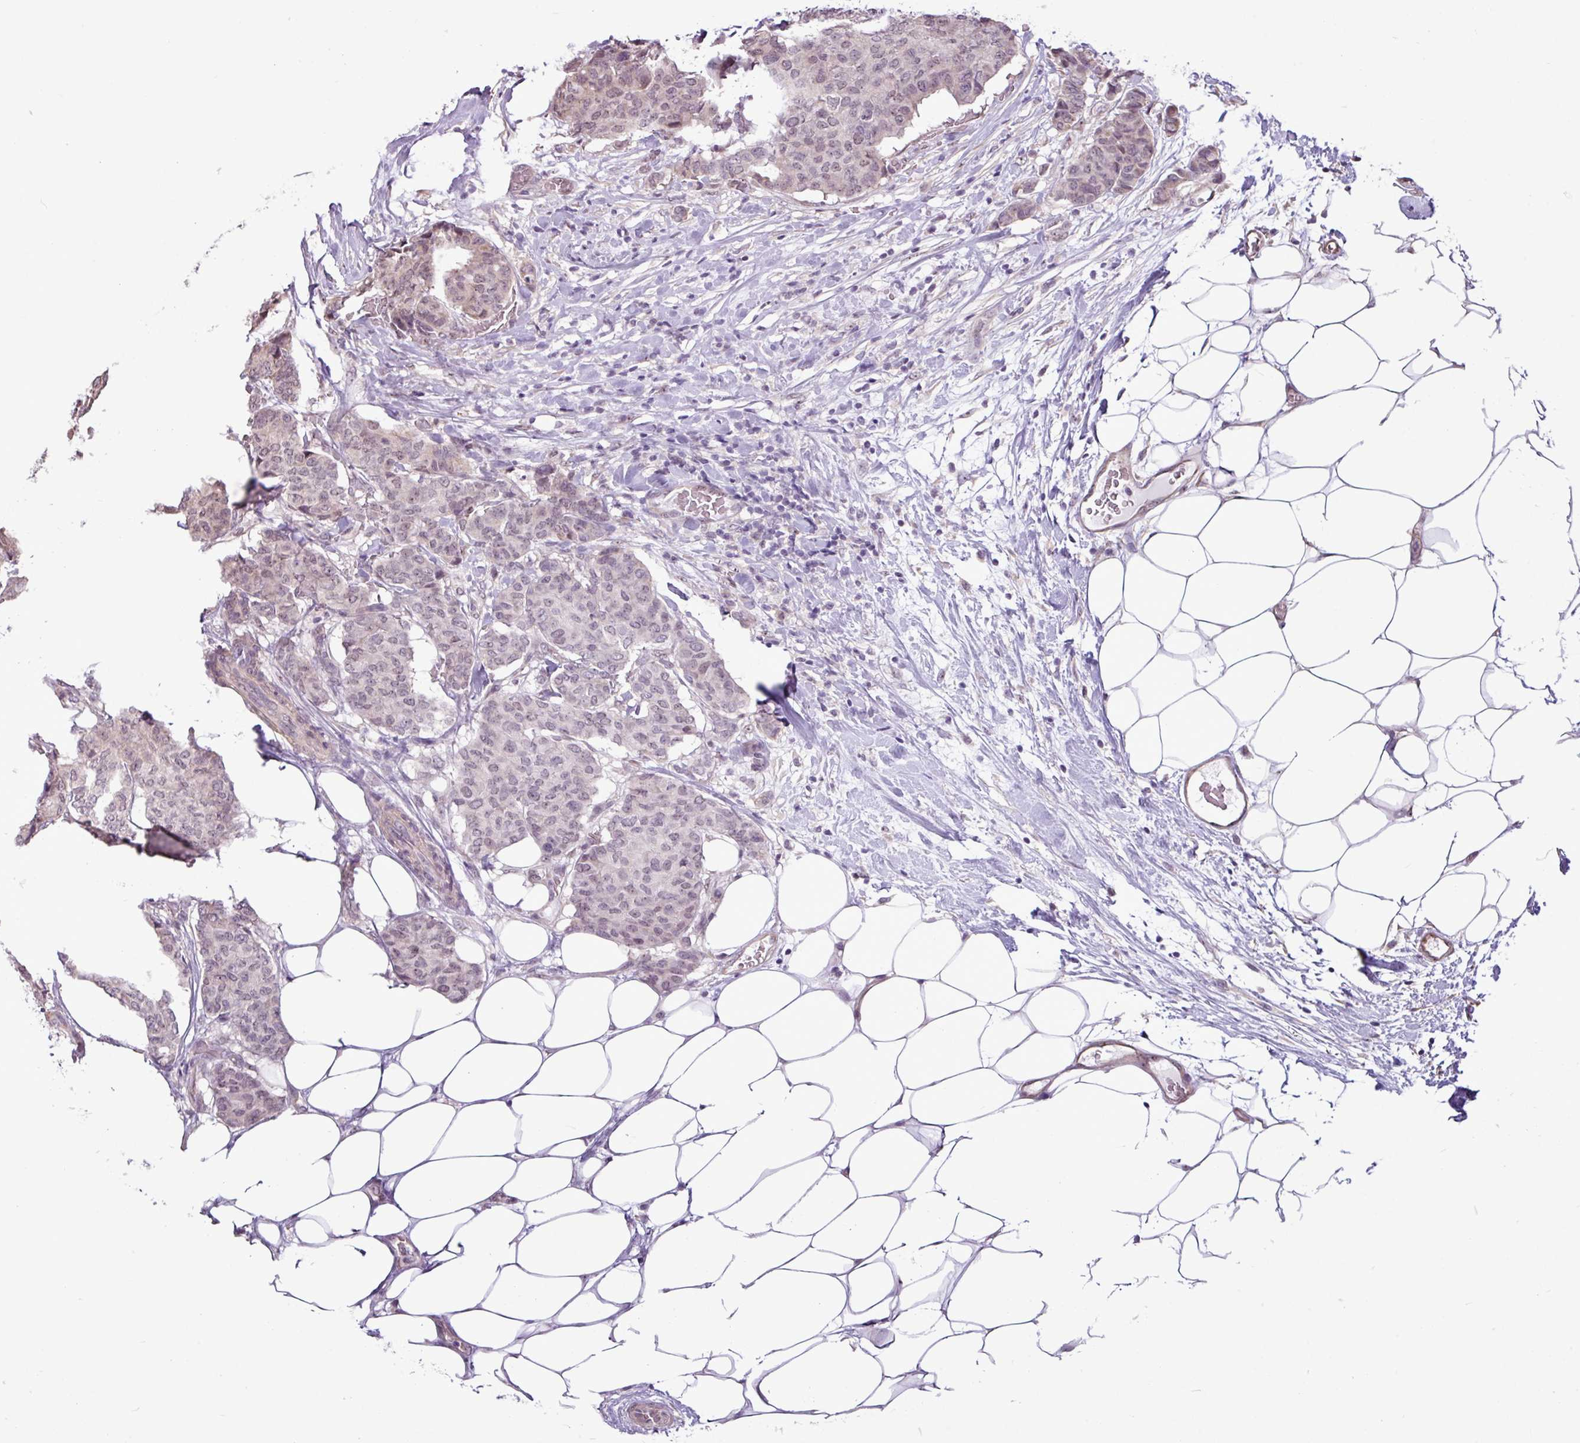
{"staining": {"intensity": "weak", "quantity": "25%-75%", "location": "nuclear"}, "tissue": "breast cancer", "cell_type": "Tumor cells", "image_type": "cancer", "snomed": [{"axis": "morphology", "description": "Duct carcinoma"}, {"axis": "topography", "description": "Breast"}], "caption": "IHC (DAB) staining of breast intraductal carcinoma shows weak nuclear protein expression in about 25%-75% of tumor cells.", "gene": "UTP18", "patient": {"sex": "female", "age": 75}}